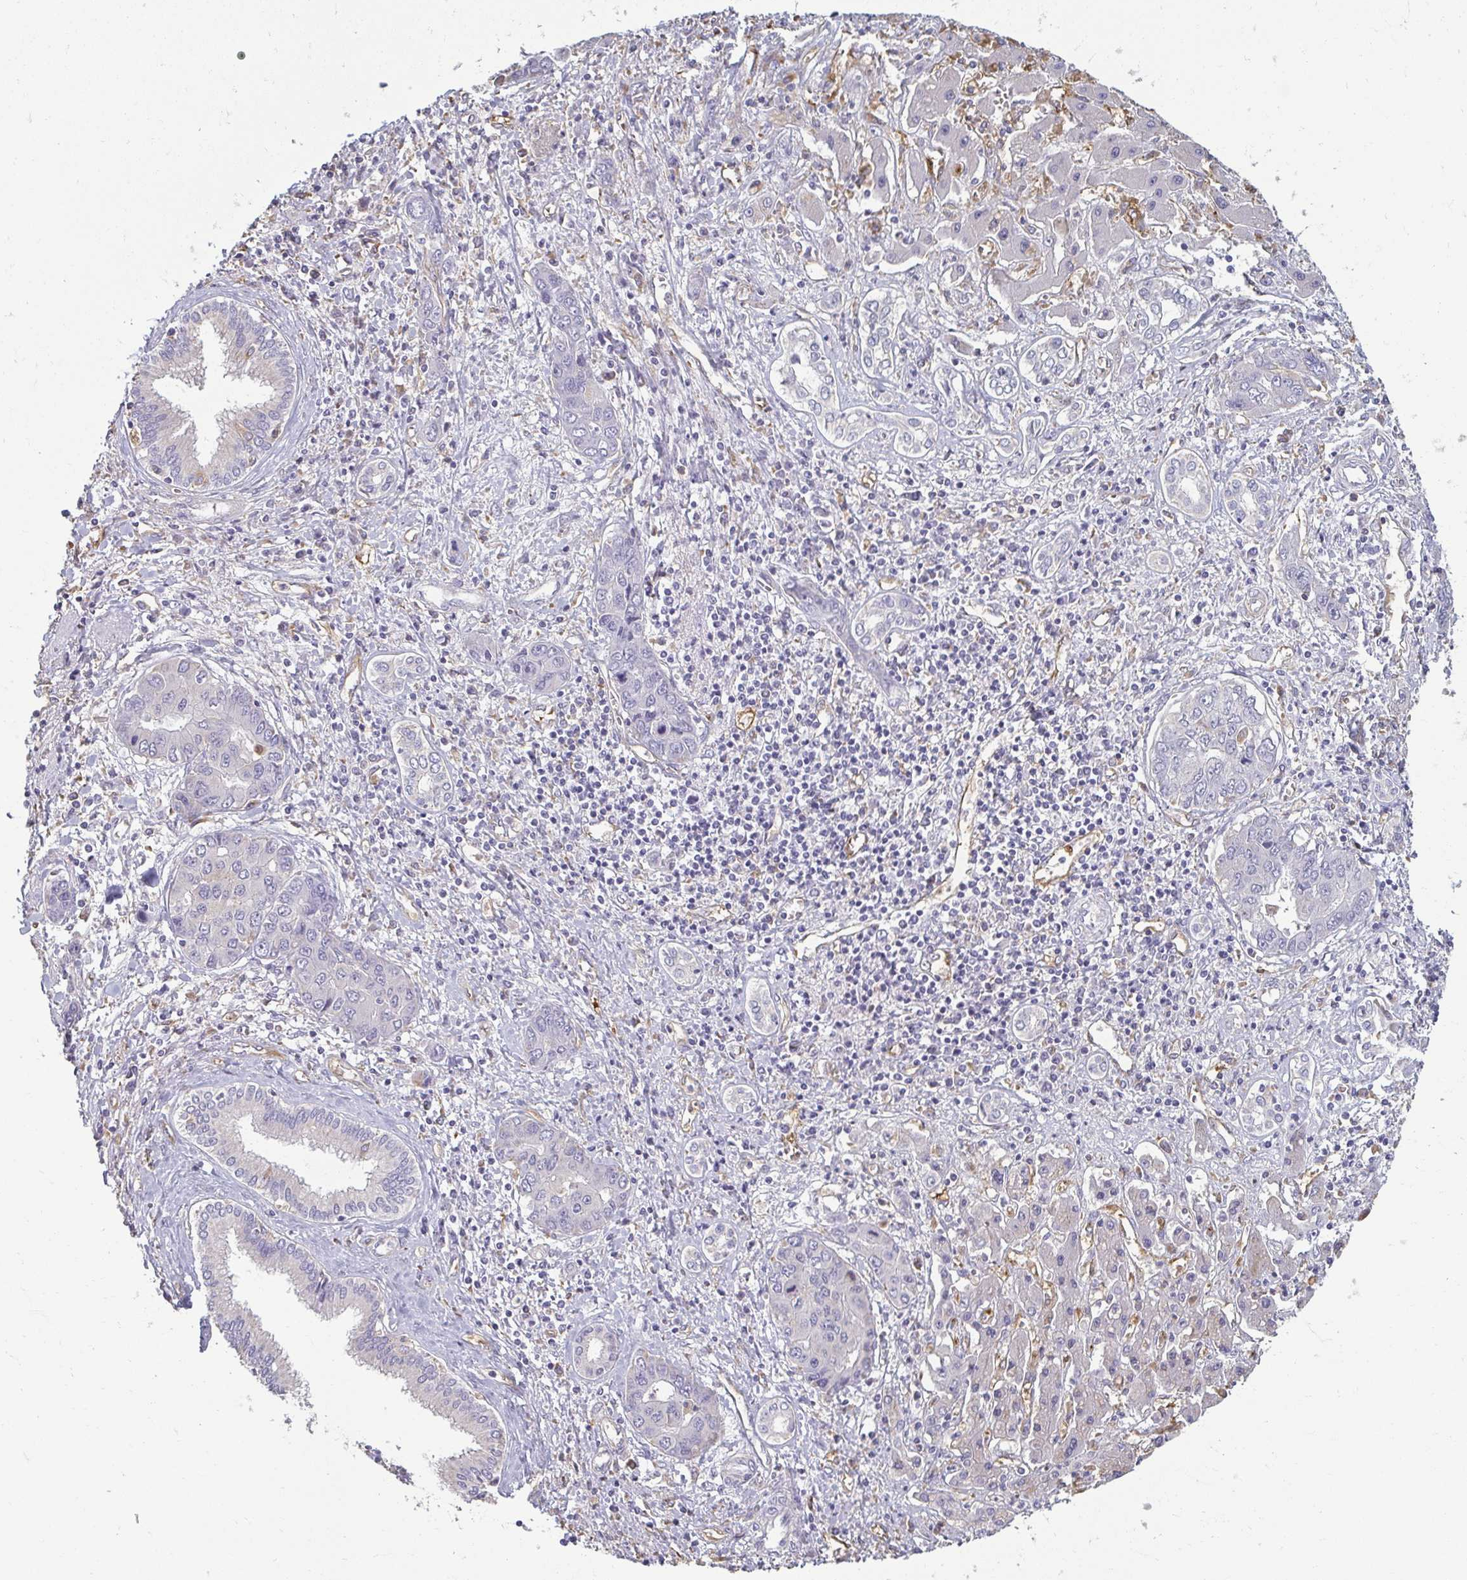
{"staining": {"intensity": "negative", "quantity": "none", "location": "none"}, "tissue": "liver cancer", "cell_type": "Tumor cells", "image_type": "cancer", "snomed": [{"axis": "morphology", "description": "Cholangiocarcinoma"}, {"axis": "topography", "description": "Liver"}], "caption": "This is an immunohistochemistry (IHC) image of liver cancer. There is no positivity in tumor cells.", "gene": "PDE2A", "patient": {"sex": "male", "age": 67}}